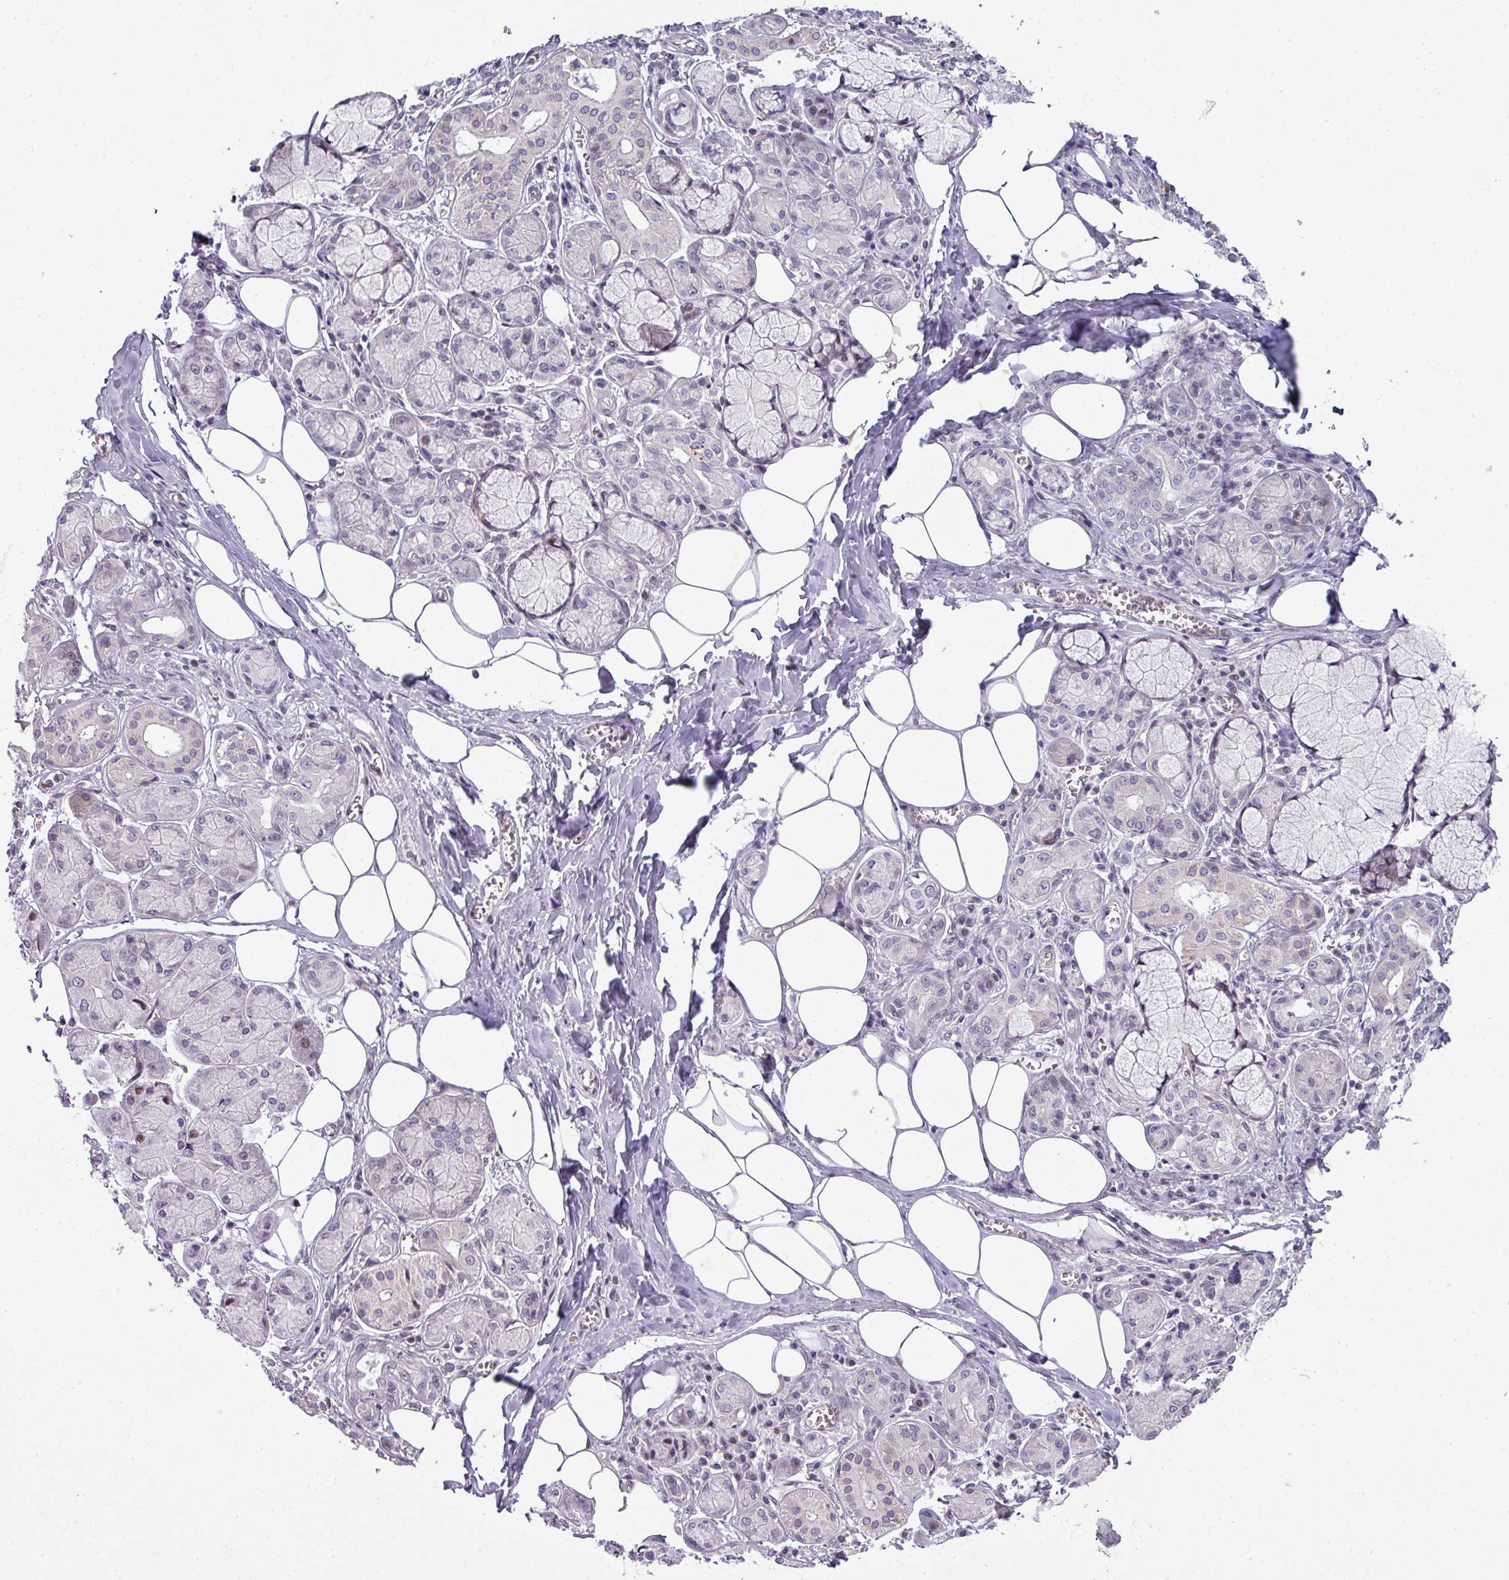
{"staining": {"intensity": "moderate", "quantity": "<25%", "location": "nuclear"}, "tissue": "salivary gland", "cell_type": "Glandular cells", "image_type": "normal", "snomed": [{"axis": "morphology", "description": "Normal tissue, NOS"}, {"axis": "topography", "description": "Salivary gland"}], "caption": "Immunohistochemical staining of unremarkable salivary gland exhibits <25% levels of moderate nuclear protein positivity in about <25% of glandular cells.", "gene": "STAT5A", "patient": {"sex": "male", "age": 74}}